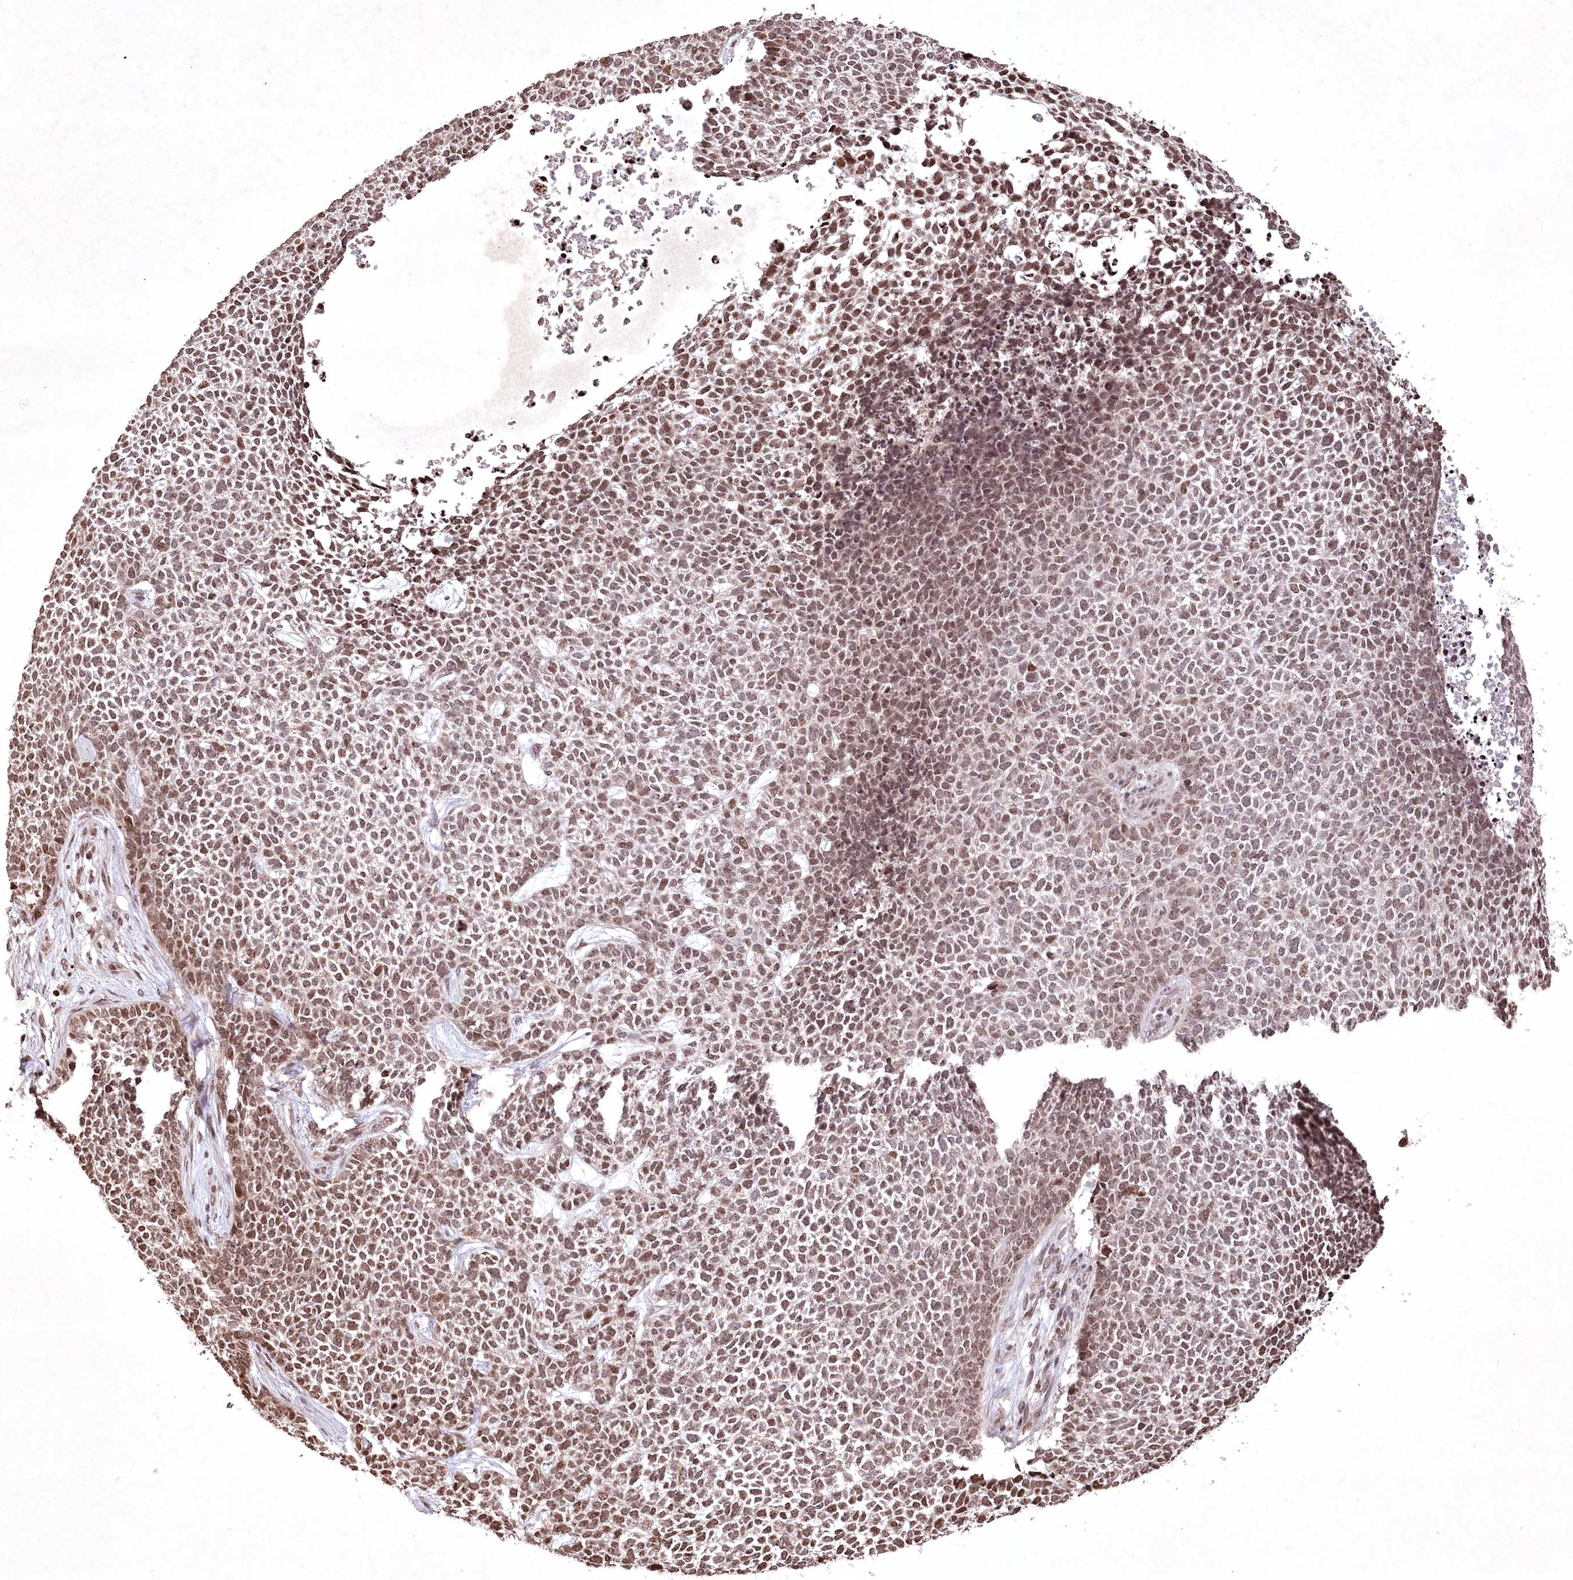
{"staining": {"intensity": "moderate", "quantity": ">75%", "location": "nuclear"}, "tissue": "skin cancer", "cell_type": "Tumor cells", "image_type": "cancer", "snomed": [{"axis": "morphology", "description": "Basal cell carcinoma"}, {"axis": "topography", "description": "Skin"}], "caption": "DAB immunohistochemical staining of human skin cancer reveals moderate nuclear protein staining in about >75% of tumor cells.", "gene": "CCSER2", "patient": {"sex": "female", "age": 84}}